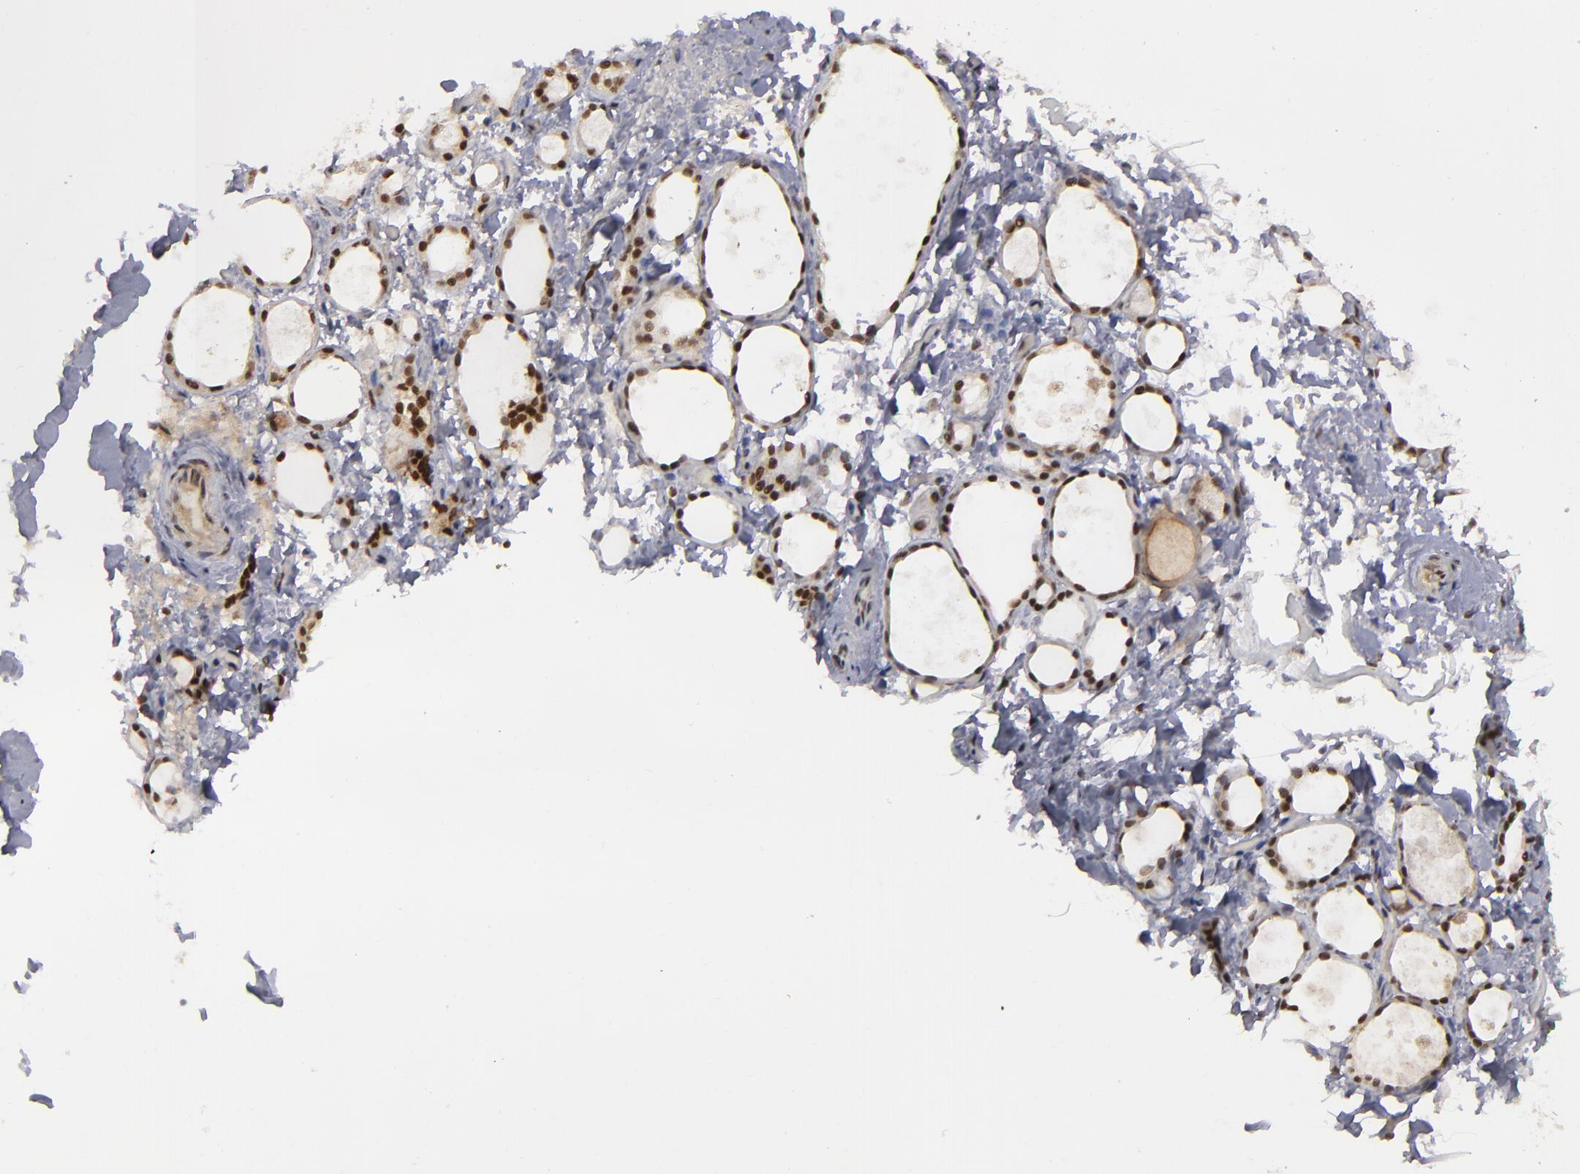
{"staining": {"intensity": "weak", "quantity": ">75%", "location": "nuclear"}, "tissue": "thyroid gland", "cell_type": "Glandular cells", "image_type": "normal", "snomed": [{"axis": "morphology", "description": "Normal tissue, NOS"}, {"axis": "topography", "description": "Thyroid gland"}], "caption": "Protein staining of benign thyroid gland reveals weak nuclear expression in about >75% of glandular cells. Using DAB (brown) and hematoxylin (blue) stains, captured at high magnification using brightfield microscopy.", "gene": "ZNF234", "patient": {"sex": "female", "age": 75}}